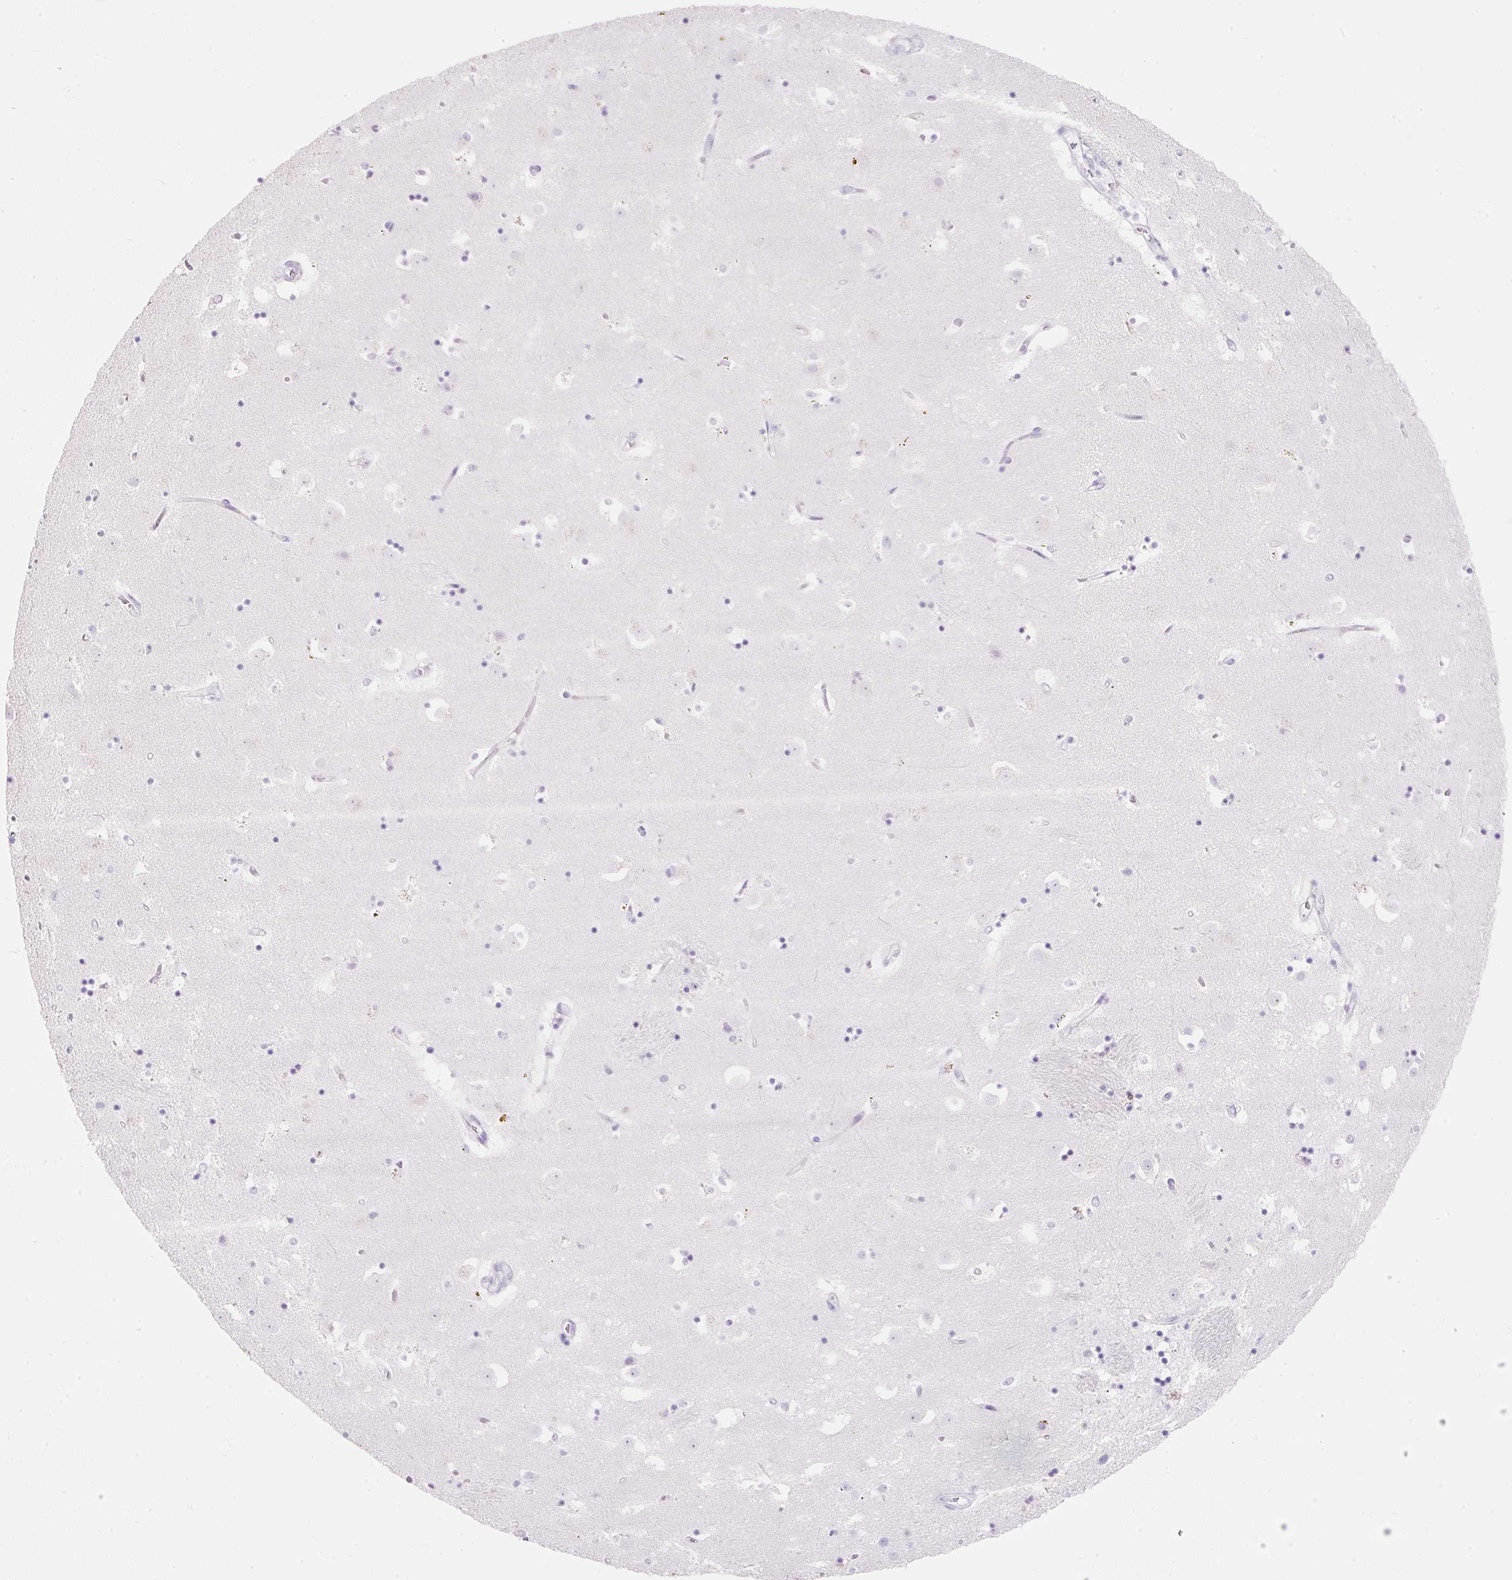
{"staining": {"intensity": "negative", "quantity": "none", "location": "none"}, "tissue": "caudate", "cell_type": "Glial cells", "image_type": "normal", "snomed": [{"axis": "morphology", "description": "Normal tissue, NOS"}, {"axis": "topography", "description": "Lateral ventricle wall"}], "caption": "Glial cells show no significant positivity in normal caudate. The staining was performed using DAB to visualize the protein expression in brown, while the nuclei were stained in blue with hematoxylin (Magnification: 20x).", "gene": "ZNF121", "patient": {"sex": "male", "age": 58}}